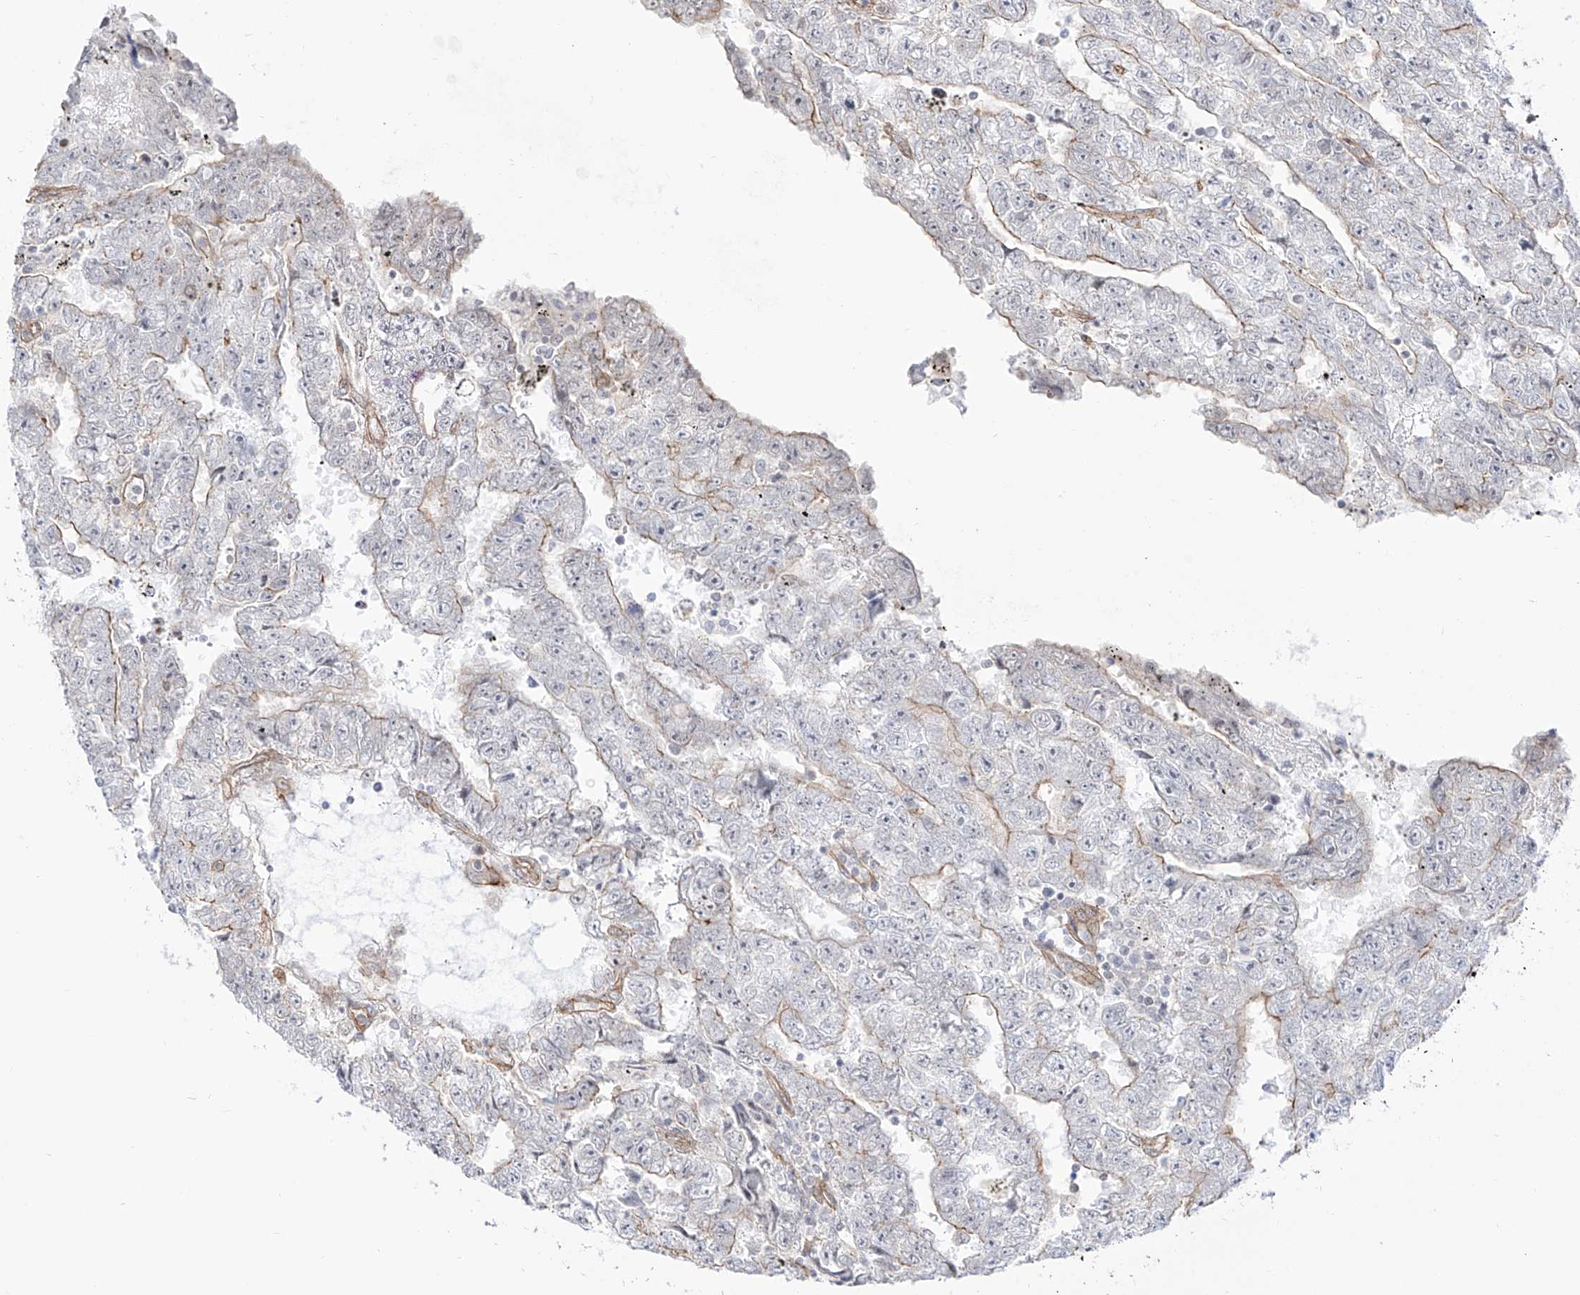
{"staining": {"intensity": "moderate", "quantity": "<25%", "location": "cytoplasmic/membranous"}, "tissue": "testis cancer", "cell_type": "Tumor cells", "image_type": "cancer", "snomed": [{"axis": "morphology", "description": "Carcinoma, Embryonal, NOS"}, {"axis": "topography", "description": "Testis"}], "caption": "Immunohistochemistry (IHC) staining of testis embryonal carcinoma, which shows low levels of moderate cytoplasmic/membranous expression in about <25% of tumor cells indicating moderate cytoplasmic/membranous protein staining. The staining was performed using DAB (brown) for protein detection and nuclei were counterstained in hematoxylin (blue).", "gene": "ZNF180", "patient": {"sex": "male", "age": 25}}